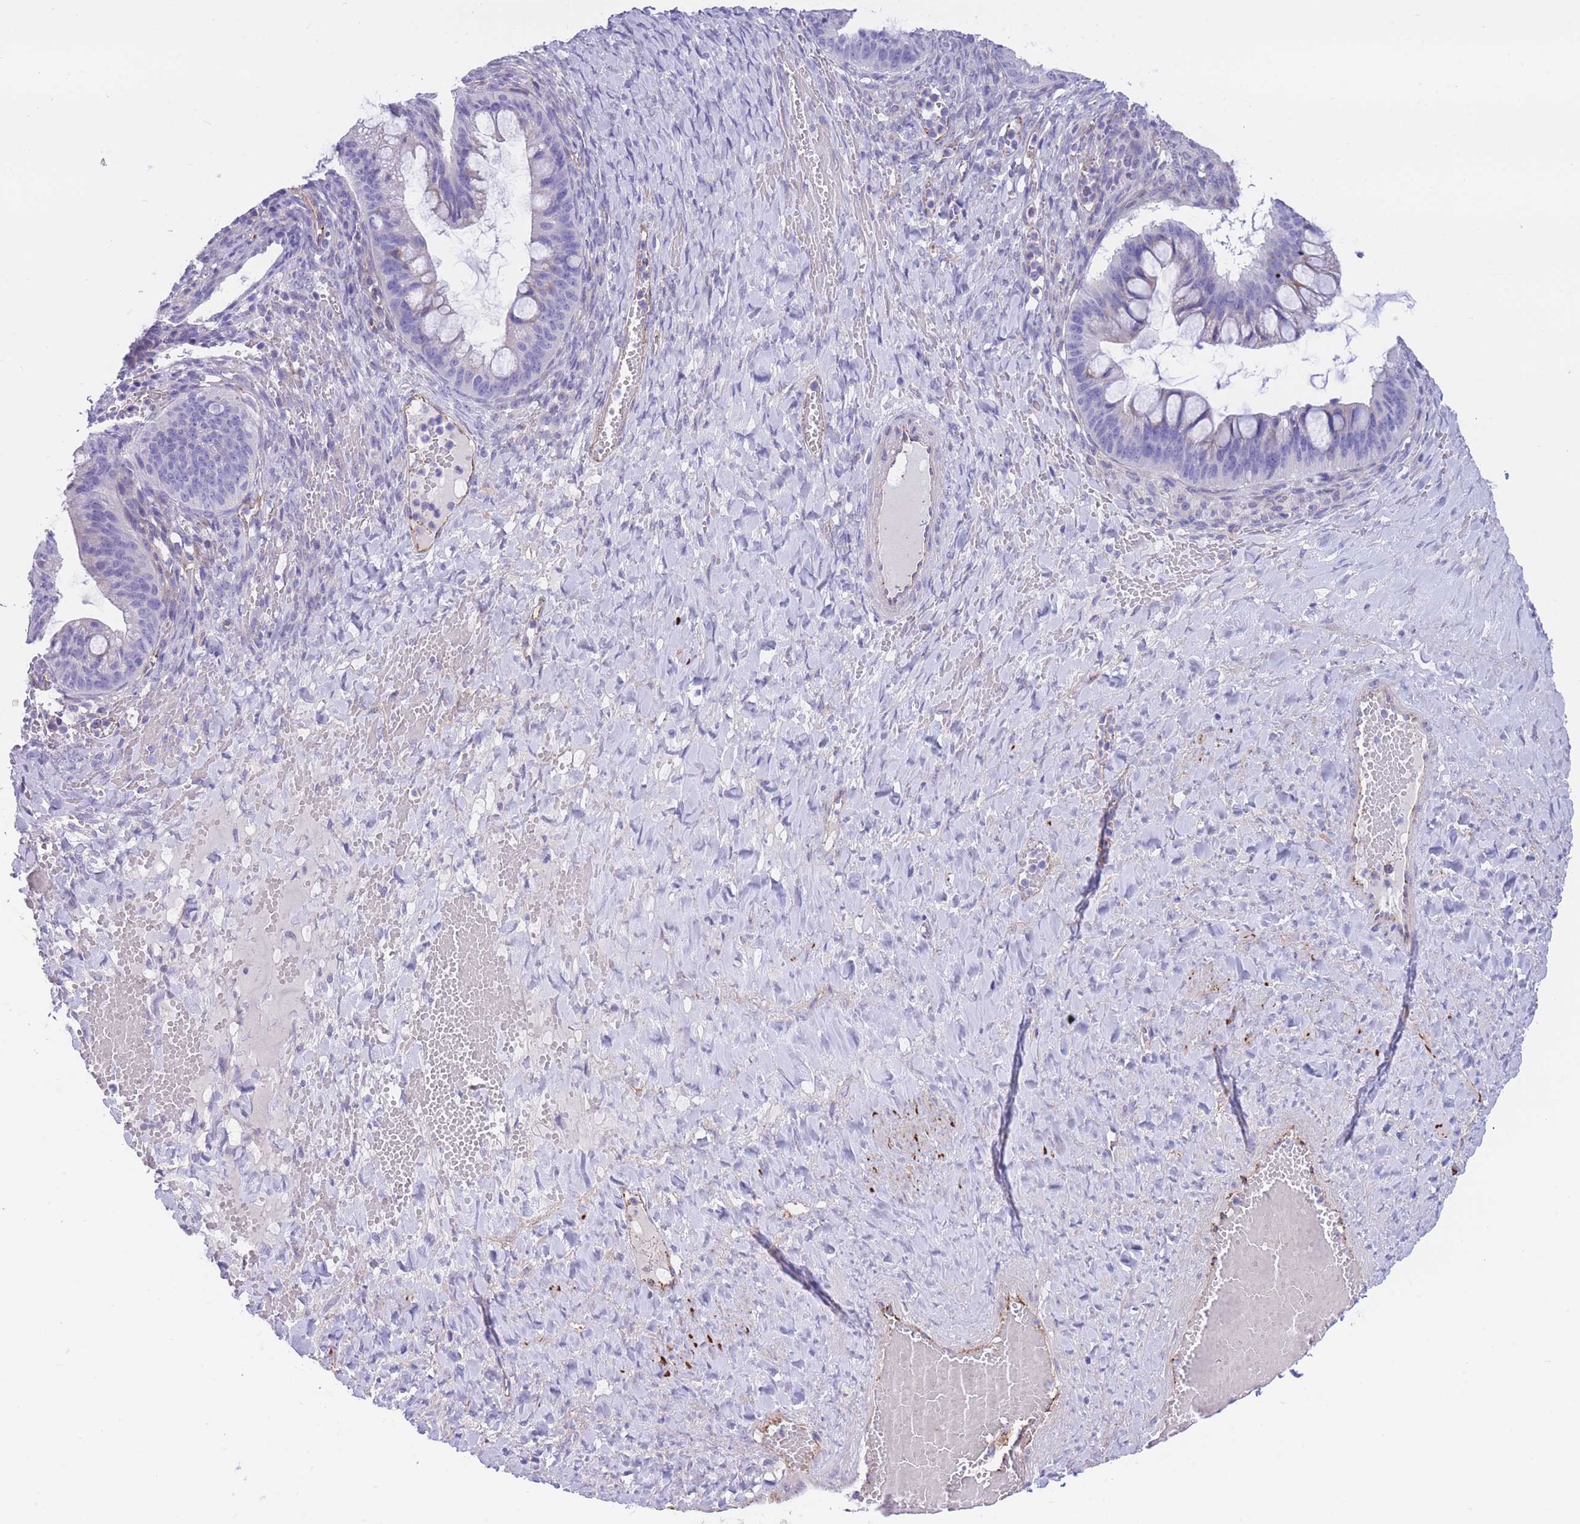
{"staining": {"intensity": "negative", "quantity": "none", "location": "none"}, "tissue": "ovarian cancer", "cell_type": "Tumor cells", "image_type": "cancer", "snomed": [{"axis": "morphology", "description": "Cystadenocarcinoma, mucinous, NOS"}, {"axis": "topography", "description": "Ovary"}], "caption": "Ovarian cancer stained for a protein using immunohistochemistry (IHC) demonstrates no staining tumor cells.", "gene": "DET1", "patient": {"sex": "female", "age": 73}}